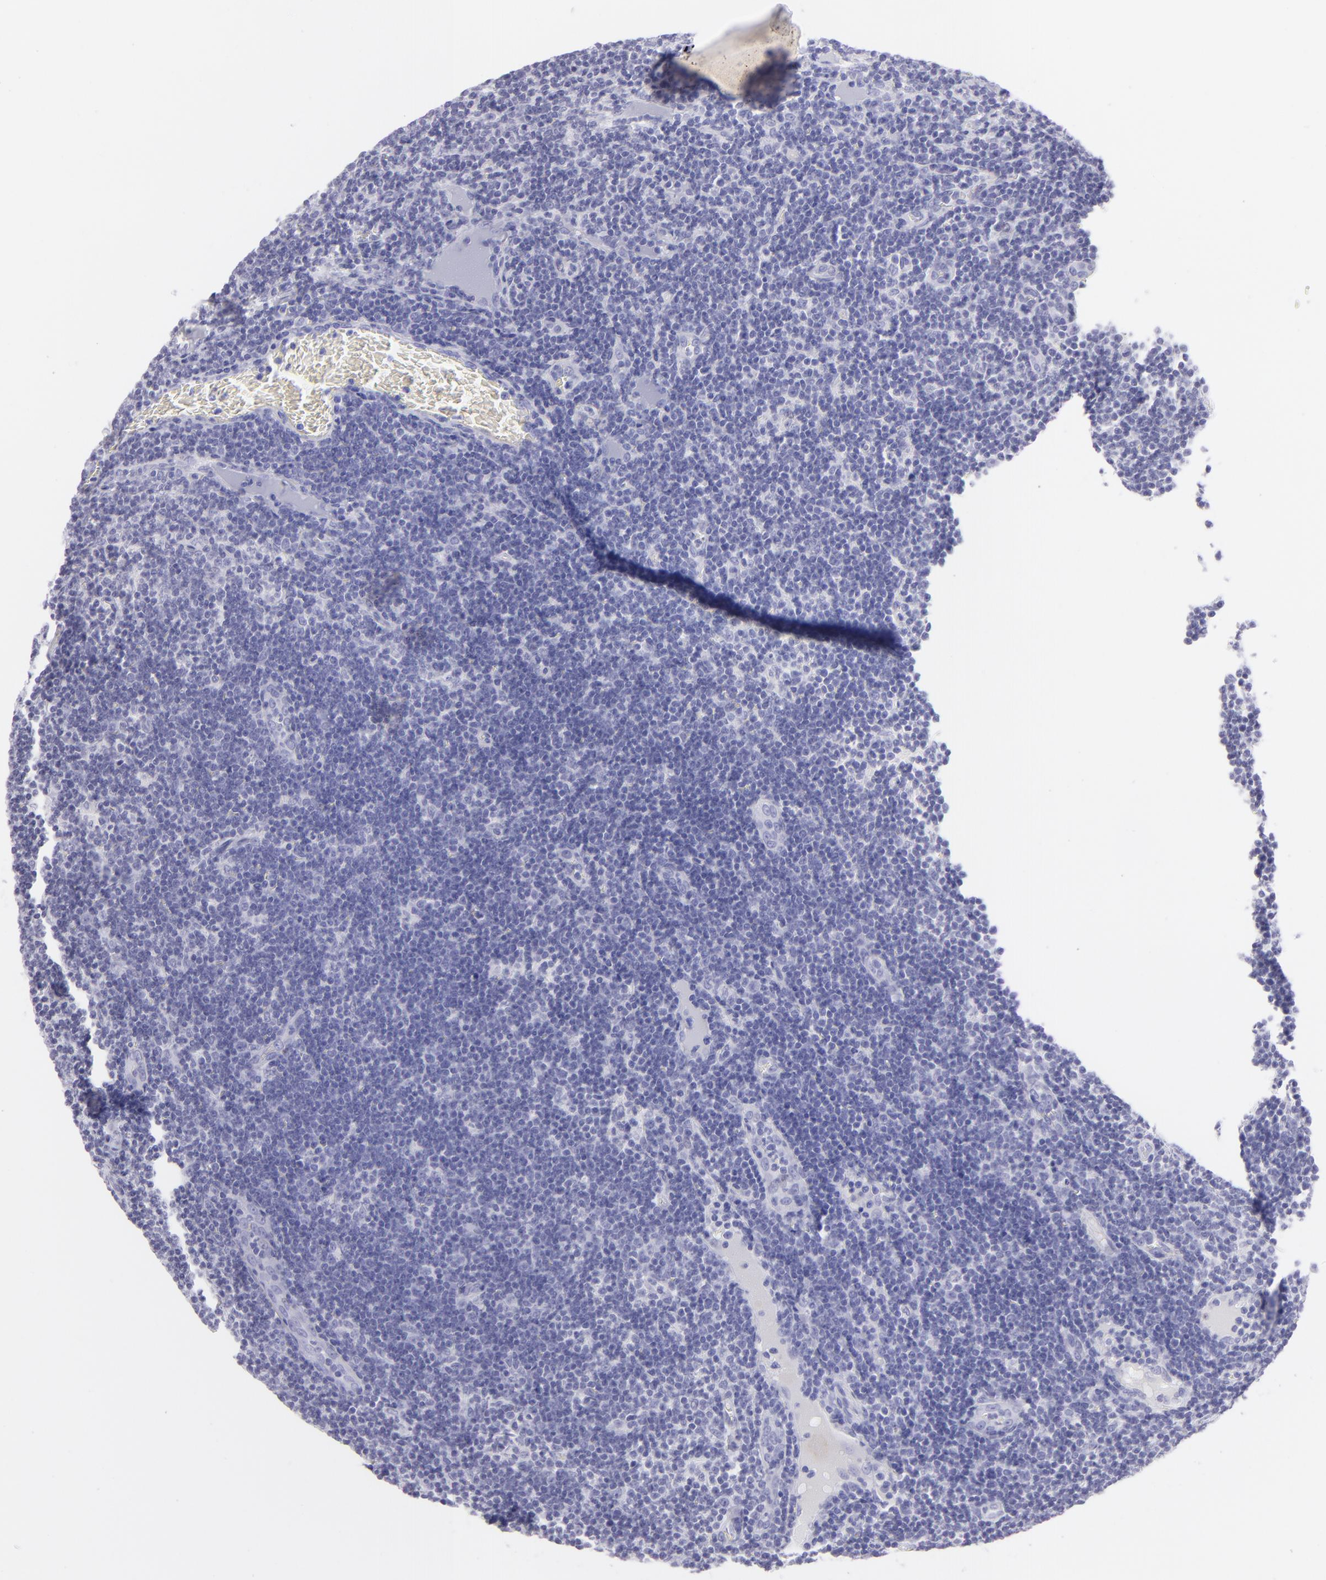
{"staining": {"intensity": "negative", "quantity": "none", "location": "none"}, "tissue": "lymph node", "cell_type": "Germinal center cells", "image_type": "normal", "snomed": [{"axis": "morphology", "description": "Normal tissue, NOS"}, {"axis": "morphology", "description": "Inflammation, NOS"}, {"axis": "topography", "description": "Lymph node"}, {"axis": "topography", "description": "Salivary gland"}], "caption": "This photomicrograph is of normal lymph node stained with immunohistochemistry to label a protein in brown with the nuclei are counter-stained blue. There is no positivity in germinal center cells.", "gene": "SLC1A2", "patient": {"sex": "male", "age": 3}}